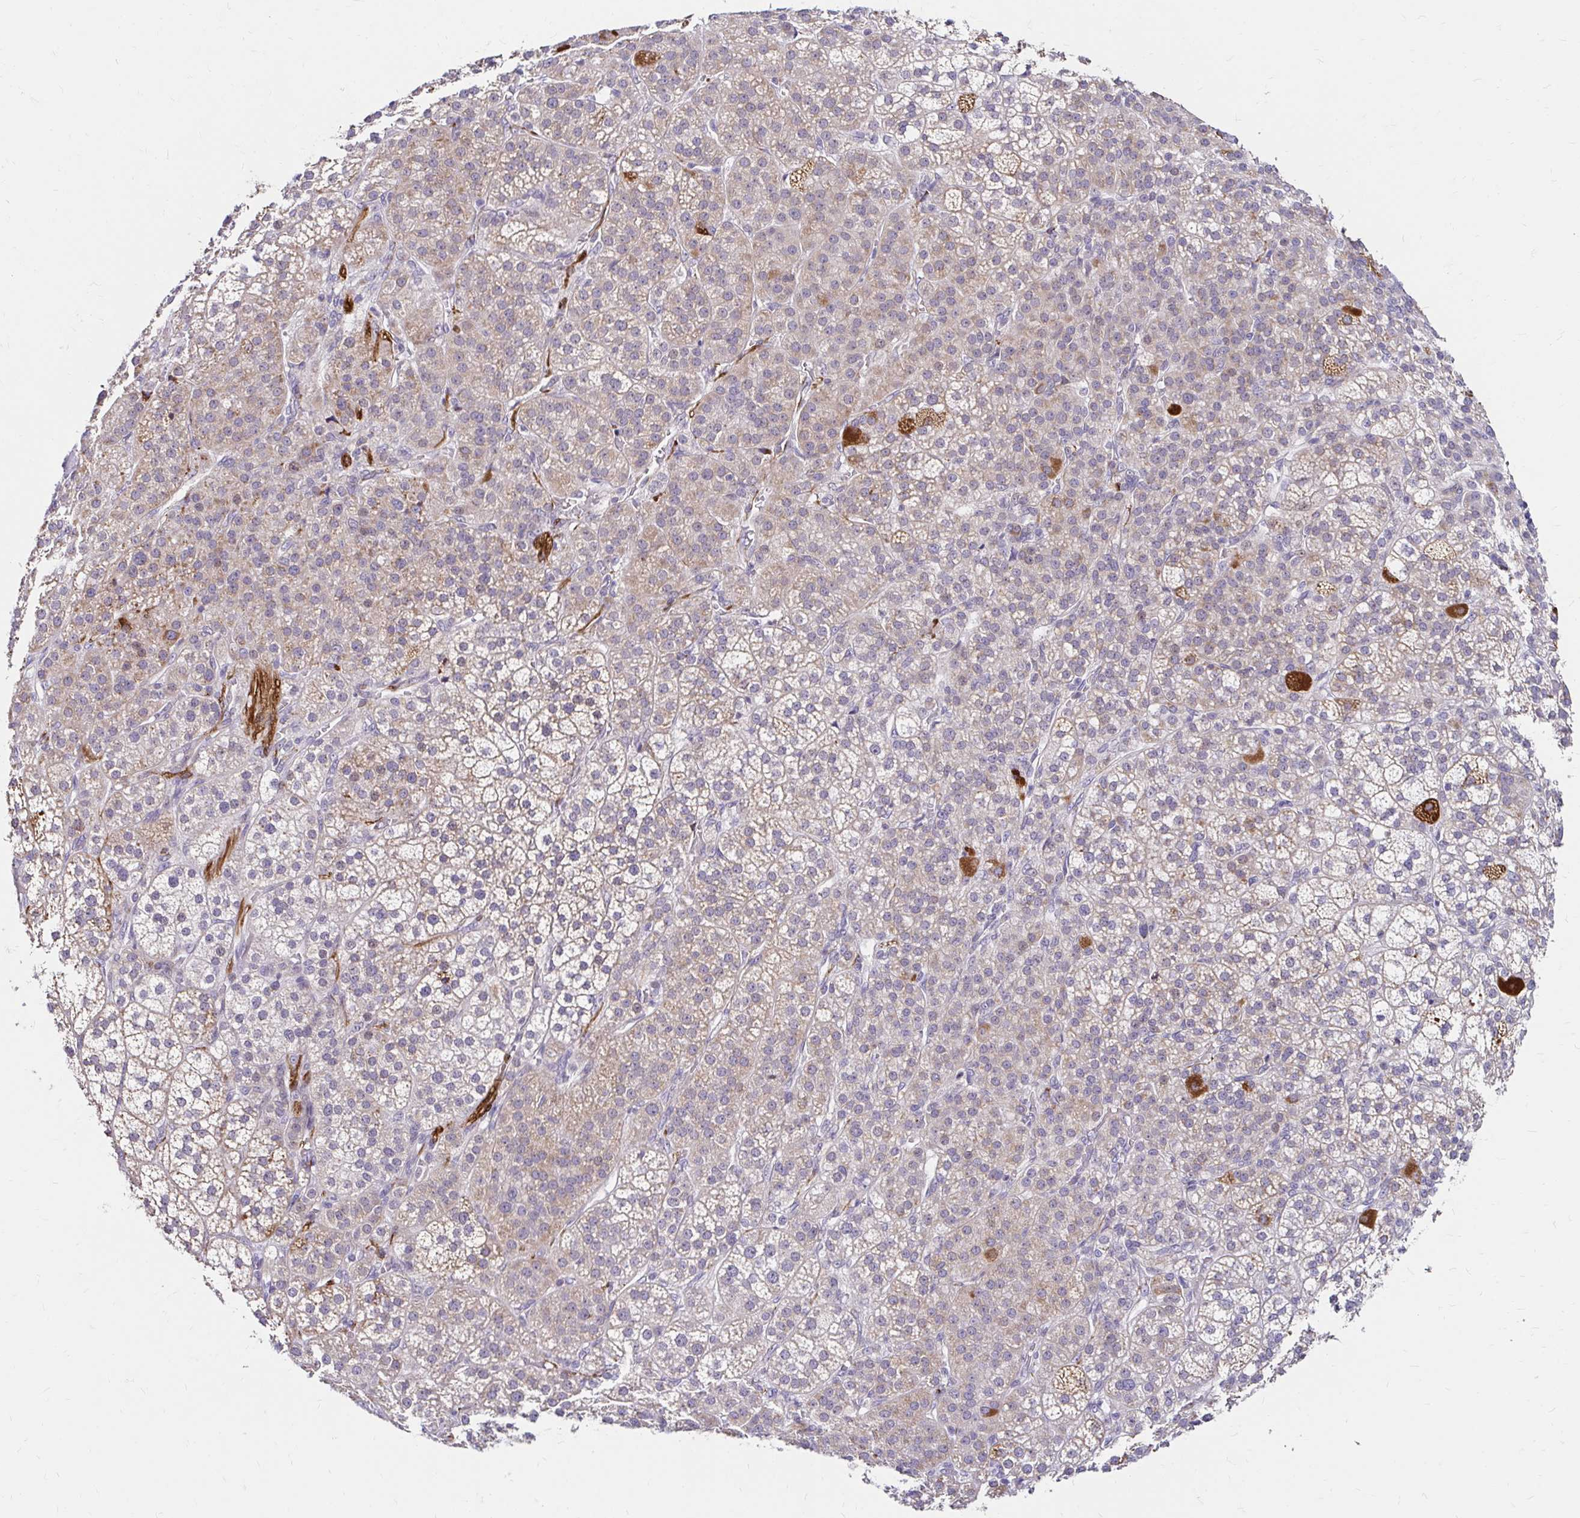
{"staining": {"intensity": "moderate", "quantity": "25%-75%", "location": "cytoplasmic/membranous"}, "tissue": "adrenal gland", "cell_type": "Glandular cells", "image_type": "normal", "snomed": [{"axis": "morphology", "description": "Normal tissue, NOS"}, {"axis": "topography", "description": "Adrenal gland"}], "caption": "This micrograph demonstrates immunohistochemistry (IHC) staining of benign human adrenal gland, with medium moderate cytoplasmic/membranous staining in about 25%-75% of glandular cells.", "gene": "GUCY1A1", "patient": {"sex": "female", "age": 60}}